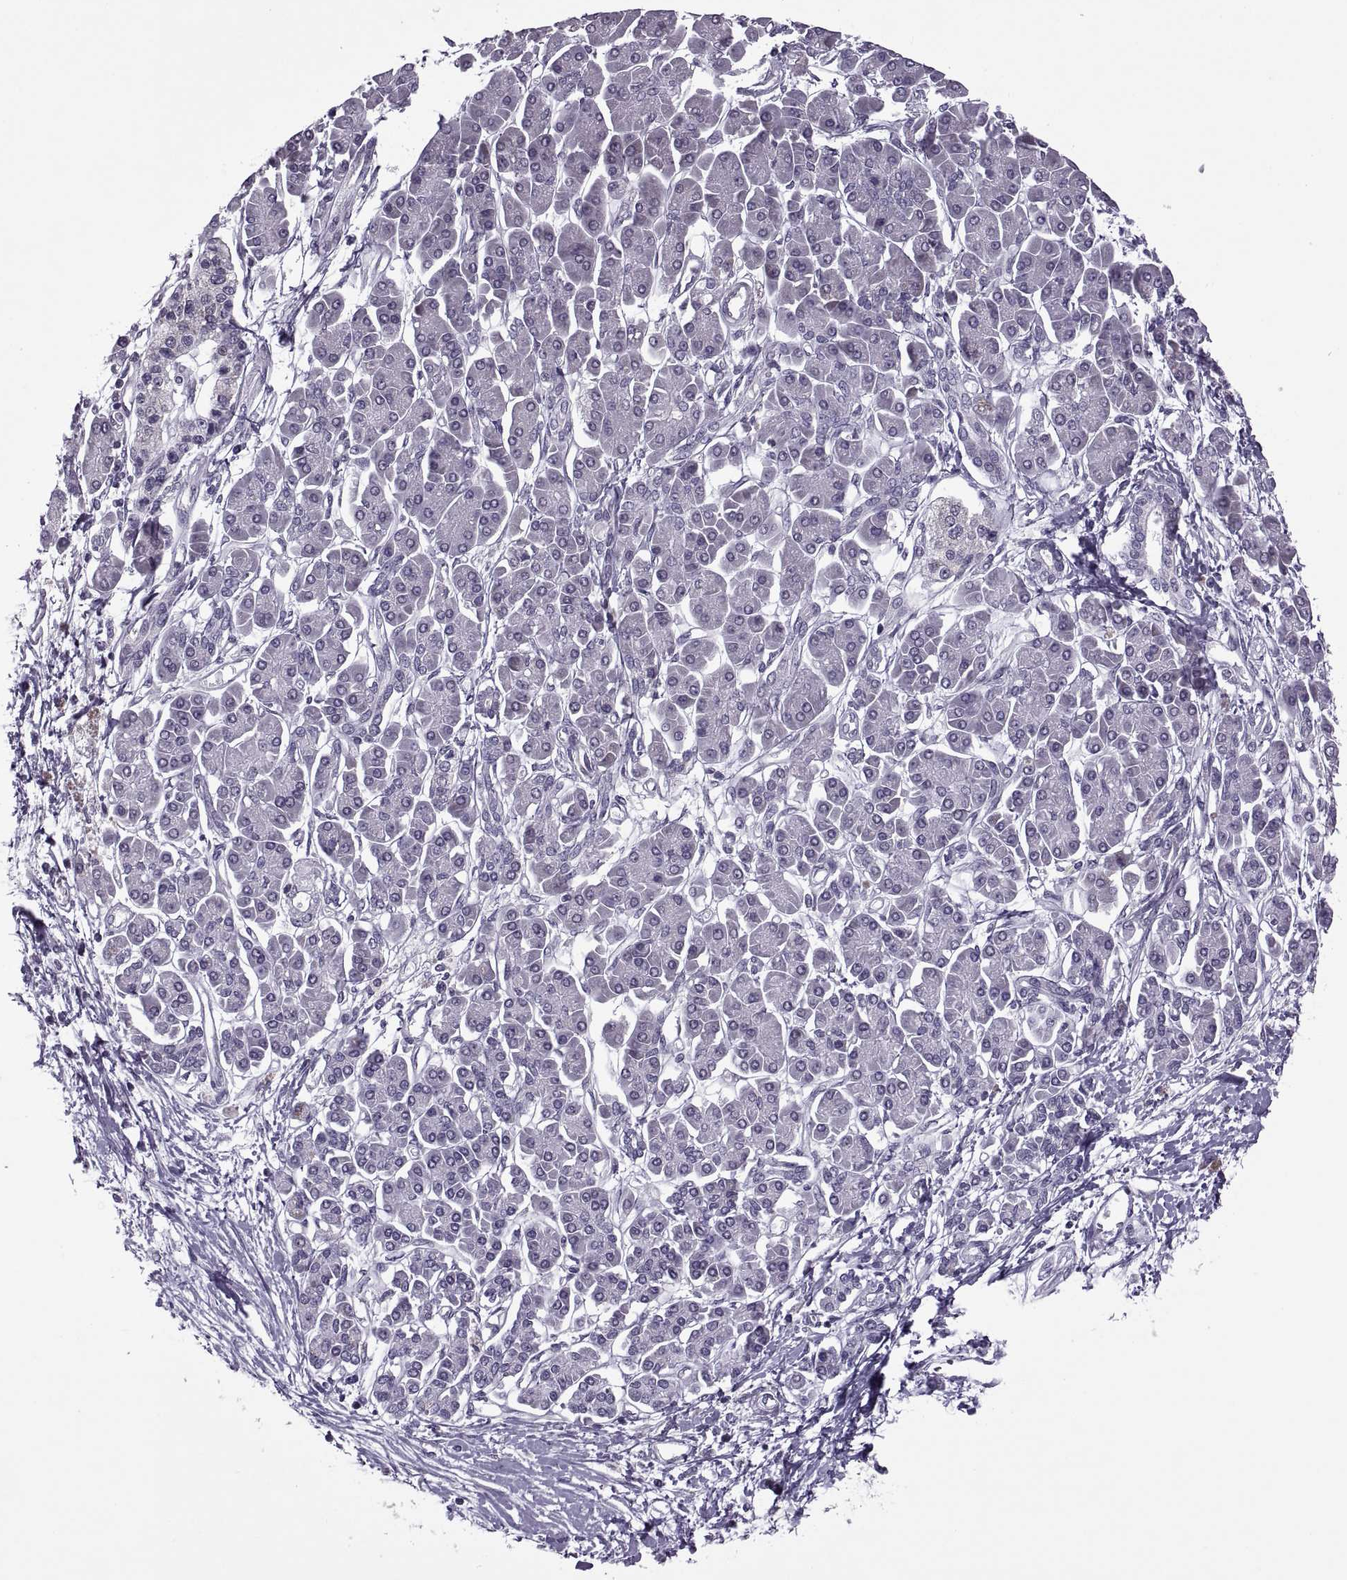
{"staining": {"intensity": "negative", "quantity": "none", "location": "none"}, "tissue": "pancreatic cancer", "cell_type": "Tumor cells", "image_type": "cancer", "snomed": [{"axis": "morphology", "description": "Adenocarcinoma, NOS"}, {"axis": "topography", "description": "Pancreas"}], "caption": "DAB immunohistochemical staining of human adenocarcinoma (pancreatic) reveals no significant positivity in tumor cells.", "gene": "PABPC1", "patient": {"sex": "female", "age": 77}}